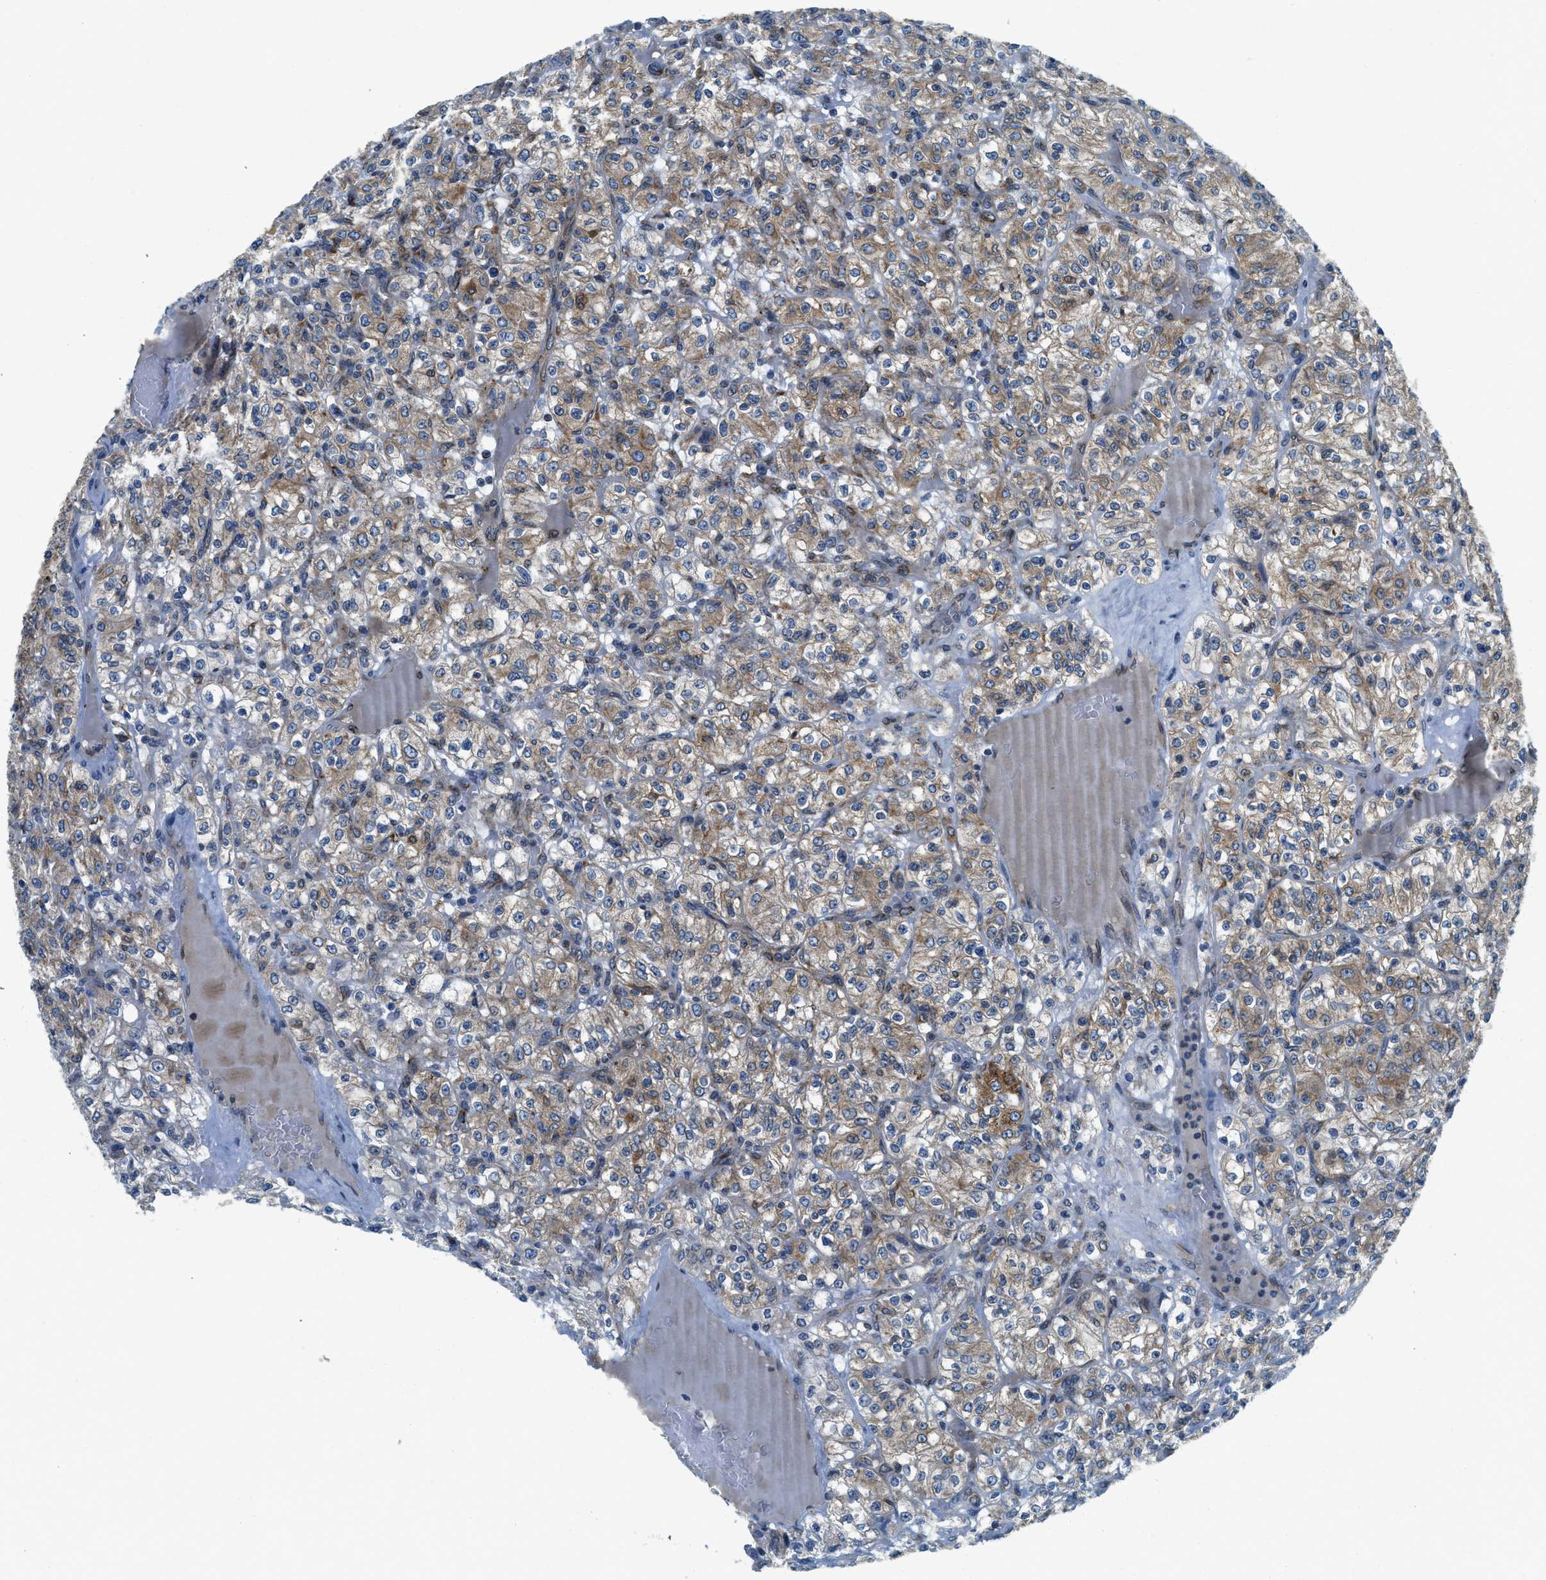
{"staining": {"intensity": "moderate", "quantity": ">75%", "location": "cytoplasmic/membranous"}, "tissue": "renal cancer", "cell_type": "Tumor cells", "image_type": "cancer", "snomed": [{"axis": "morphology", "description": "Normal tissue, NOS"}, {"axis": "morphology", "description": "Adenocarcinoma, NOS"}, {"axis": "topography", "description": "Kidney"}], "caption": "The micrograph displays a brown stain indicating the presence of a protein in the cytoplasmic/membranous of tumor cells in adenocarcinoma (renal).", "gene": "BCAP31", "patient": {"sex": "female", "age": 72}}